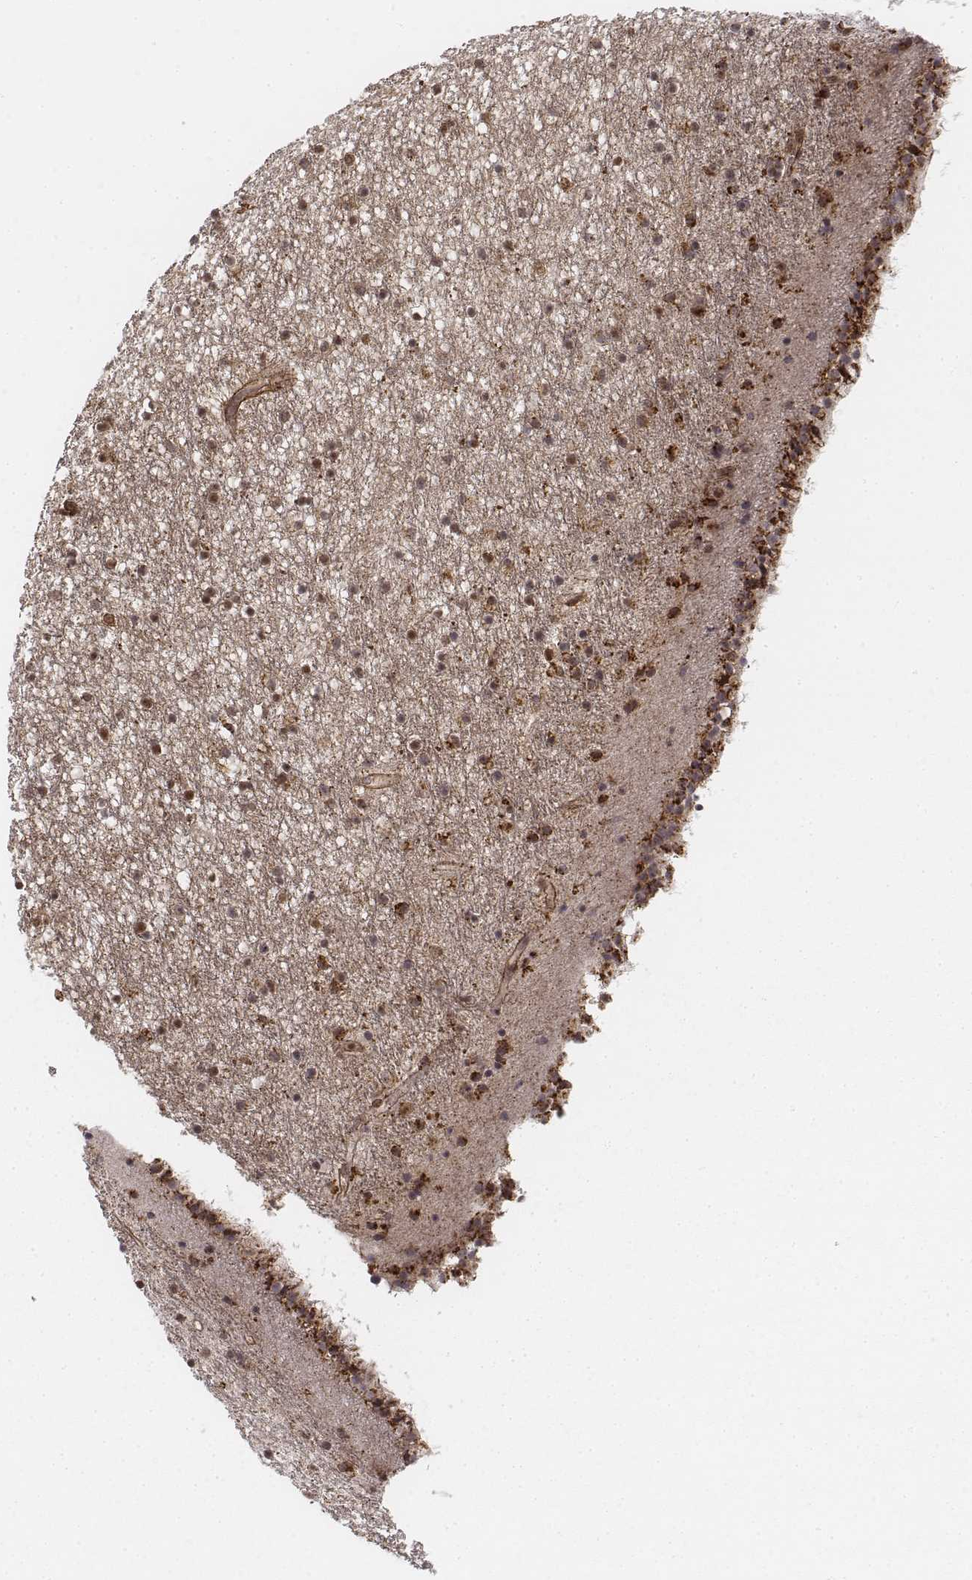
{"staining": {"intensity": "moderate", "quantity": "25%-75%", "location": "cytoplasmic/membranous,nuclear"}, "tissue": "caudate", "cell_type": "Glial cells", "image_type": "normal", "snomed": [{"axis": "morphology", "description": "Normal tissue, NOS"}, {"axis": "topography", "description": "Lateral ventricle wall"}], "caption": "Immunohistochemical staining of benign human caudate demonstrates moderate cytoplasmic/membranous,nuclear protein expression in about 25%-75% of glial cells. The staining was performed using DAB, with brown indicating positive protein expression. Nuclei are stained blue with hematoxylin.", "gene": "ZFYVE19", "patient": {"sex": "female", "age": 71}}